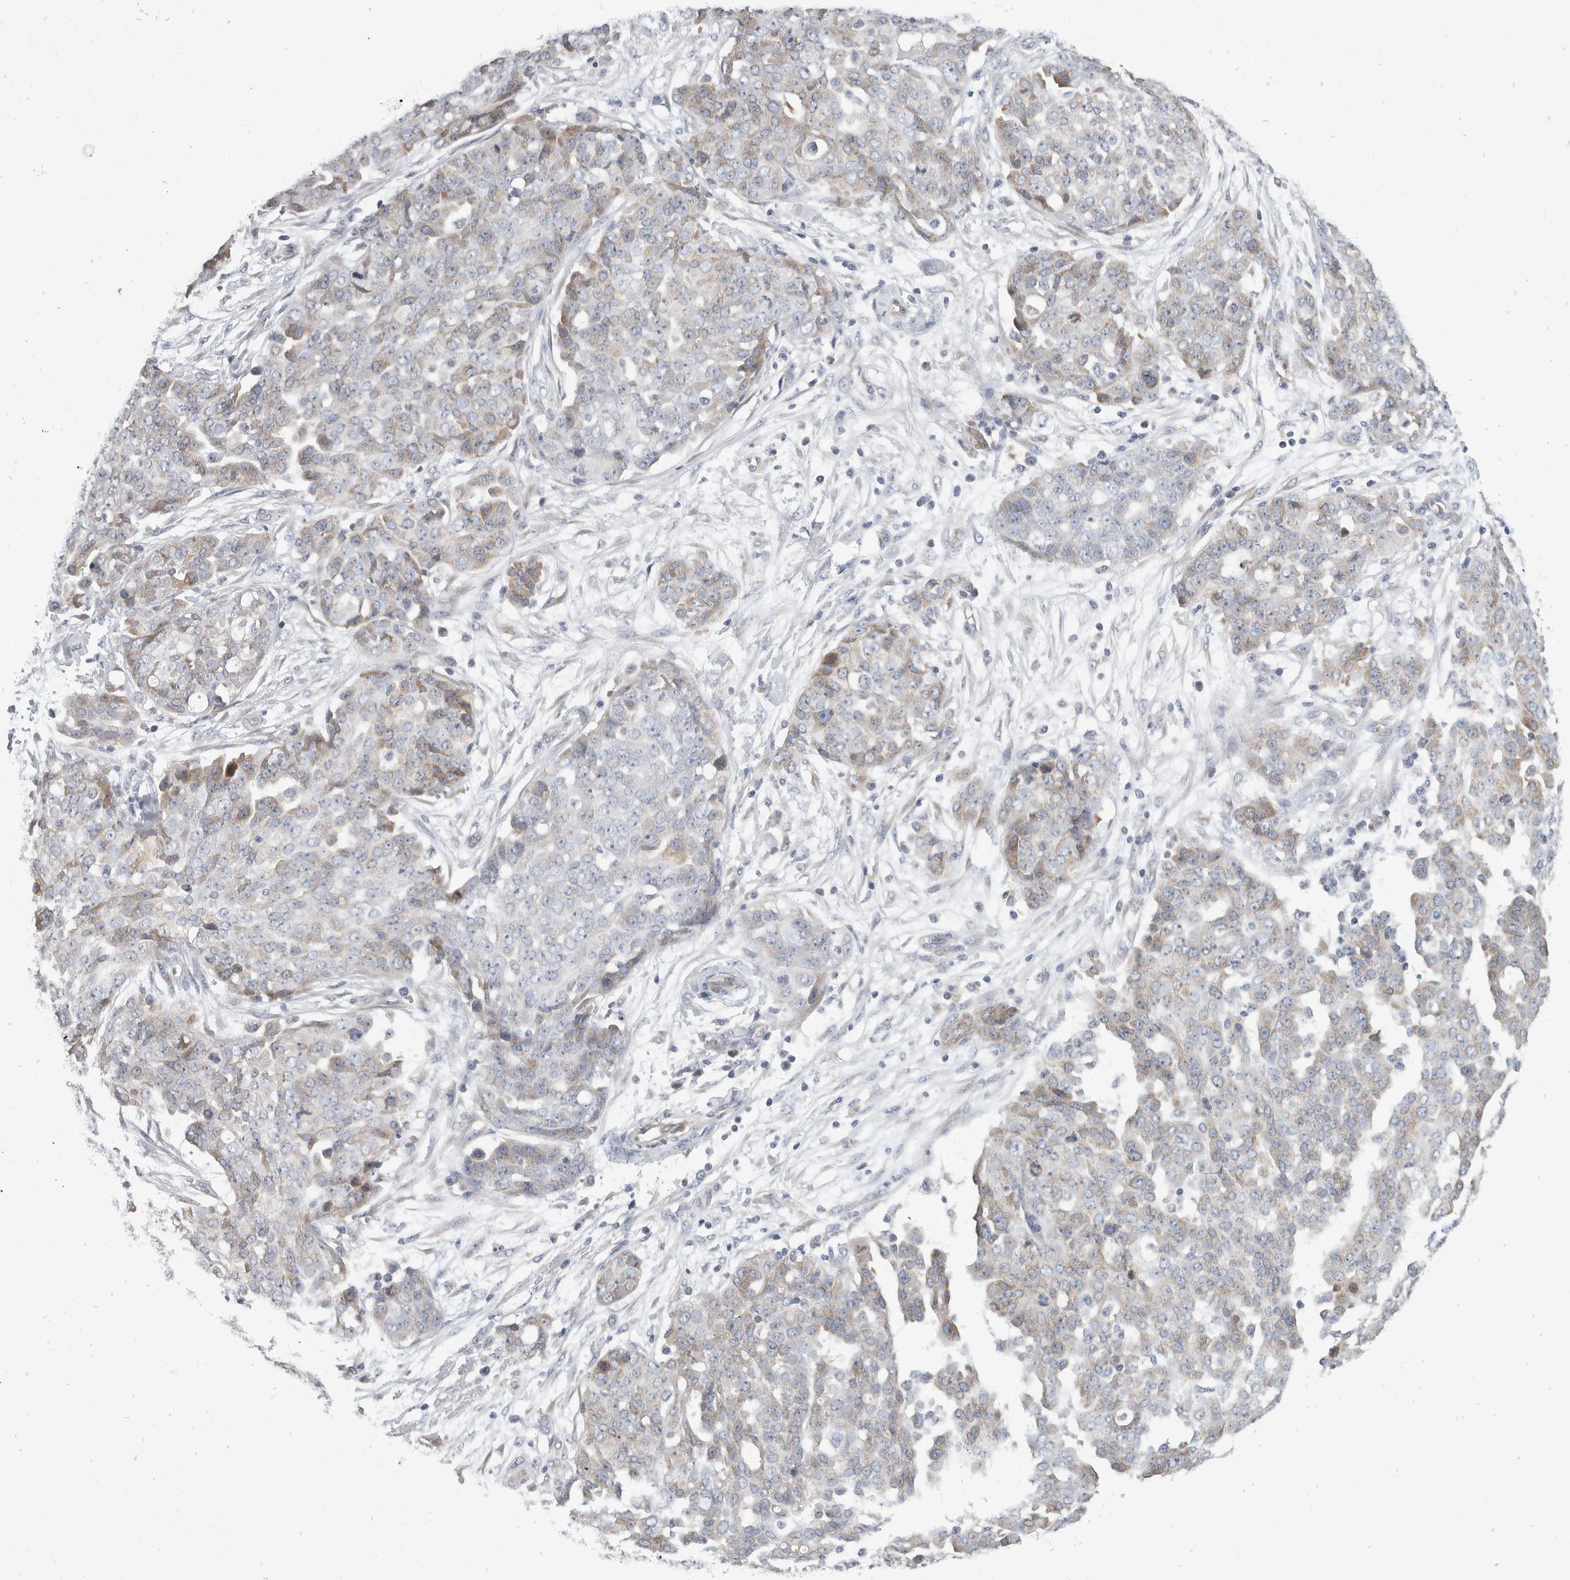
{"staining": {"intensity": "weak", "quantity": "<25%", "location": "cytoplasmic/membranous"}, "tissue": "ovarian cancer", "cell_type": "Tumor cells", "image_type": "cancer", "snomed": [{"axis": "morphology", "description": "Cystadenocarcinoma, serous, NOS"}, {"axis": "topography", "description": "Soft tissue"}, {"axis": "topography", "description": "Ovary"}], "caption": "An immunohistochemistry histopathology image of ovarian cancer (serous cystadenocarcinoma) is shown. There is no staining in tumor cells of ovarian cancer (serous cystadenocarcinoma).", "gene": "TMEM245", "patient": {"sex": "female", "age": 57}}